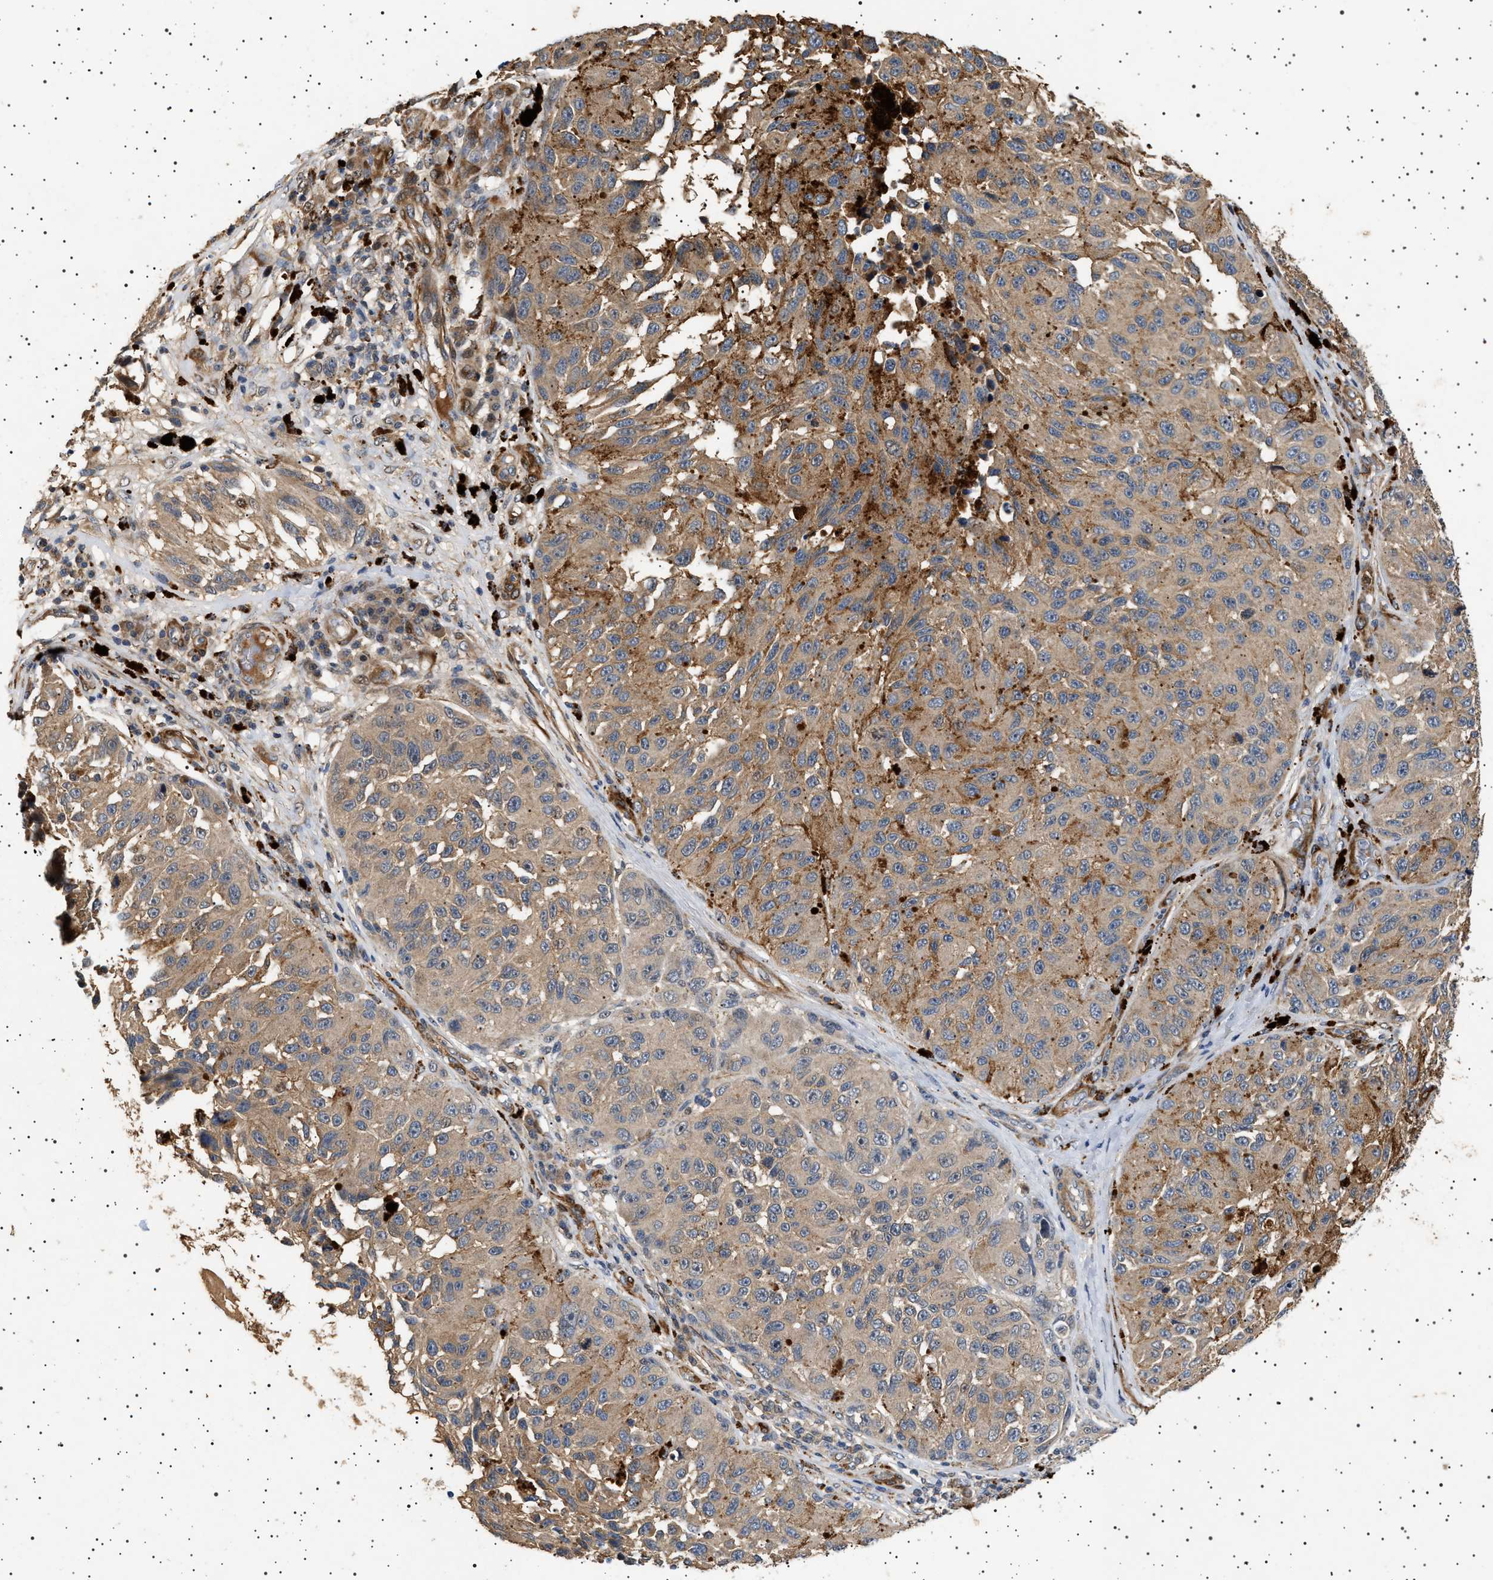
{"staining": {"intensity": "weak", "quantity": ">75%", "location": "cytoplasmic/membranous"}, "tissue": "melanoma", "cell_type": "Tumor cells", "image_type": "cancer", "snomed": [{"axis": "morphology", "description": "Malignant melanoma, NOS"}, {"axis": "topography", "description": "Skin"}], "caption": "The photomicrograph displays a brown stain indicating the presence of a protein in the cytoplasmic/membranous of tumor cells in melanoma. (brown staining indicates protein expression, while blue staining denotes nuclei).", "gene": "GUCY1B1", "patient": {"sex": "female", "age": 73}}